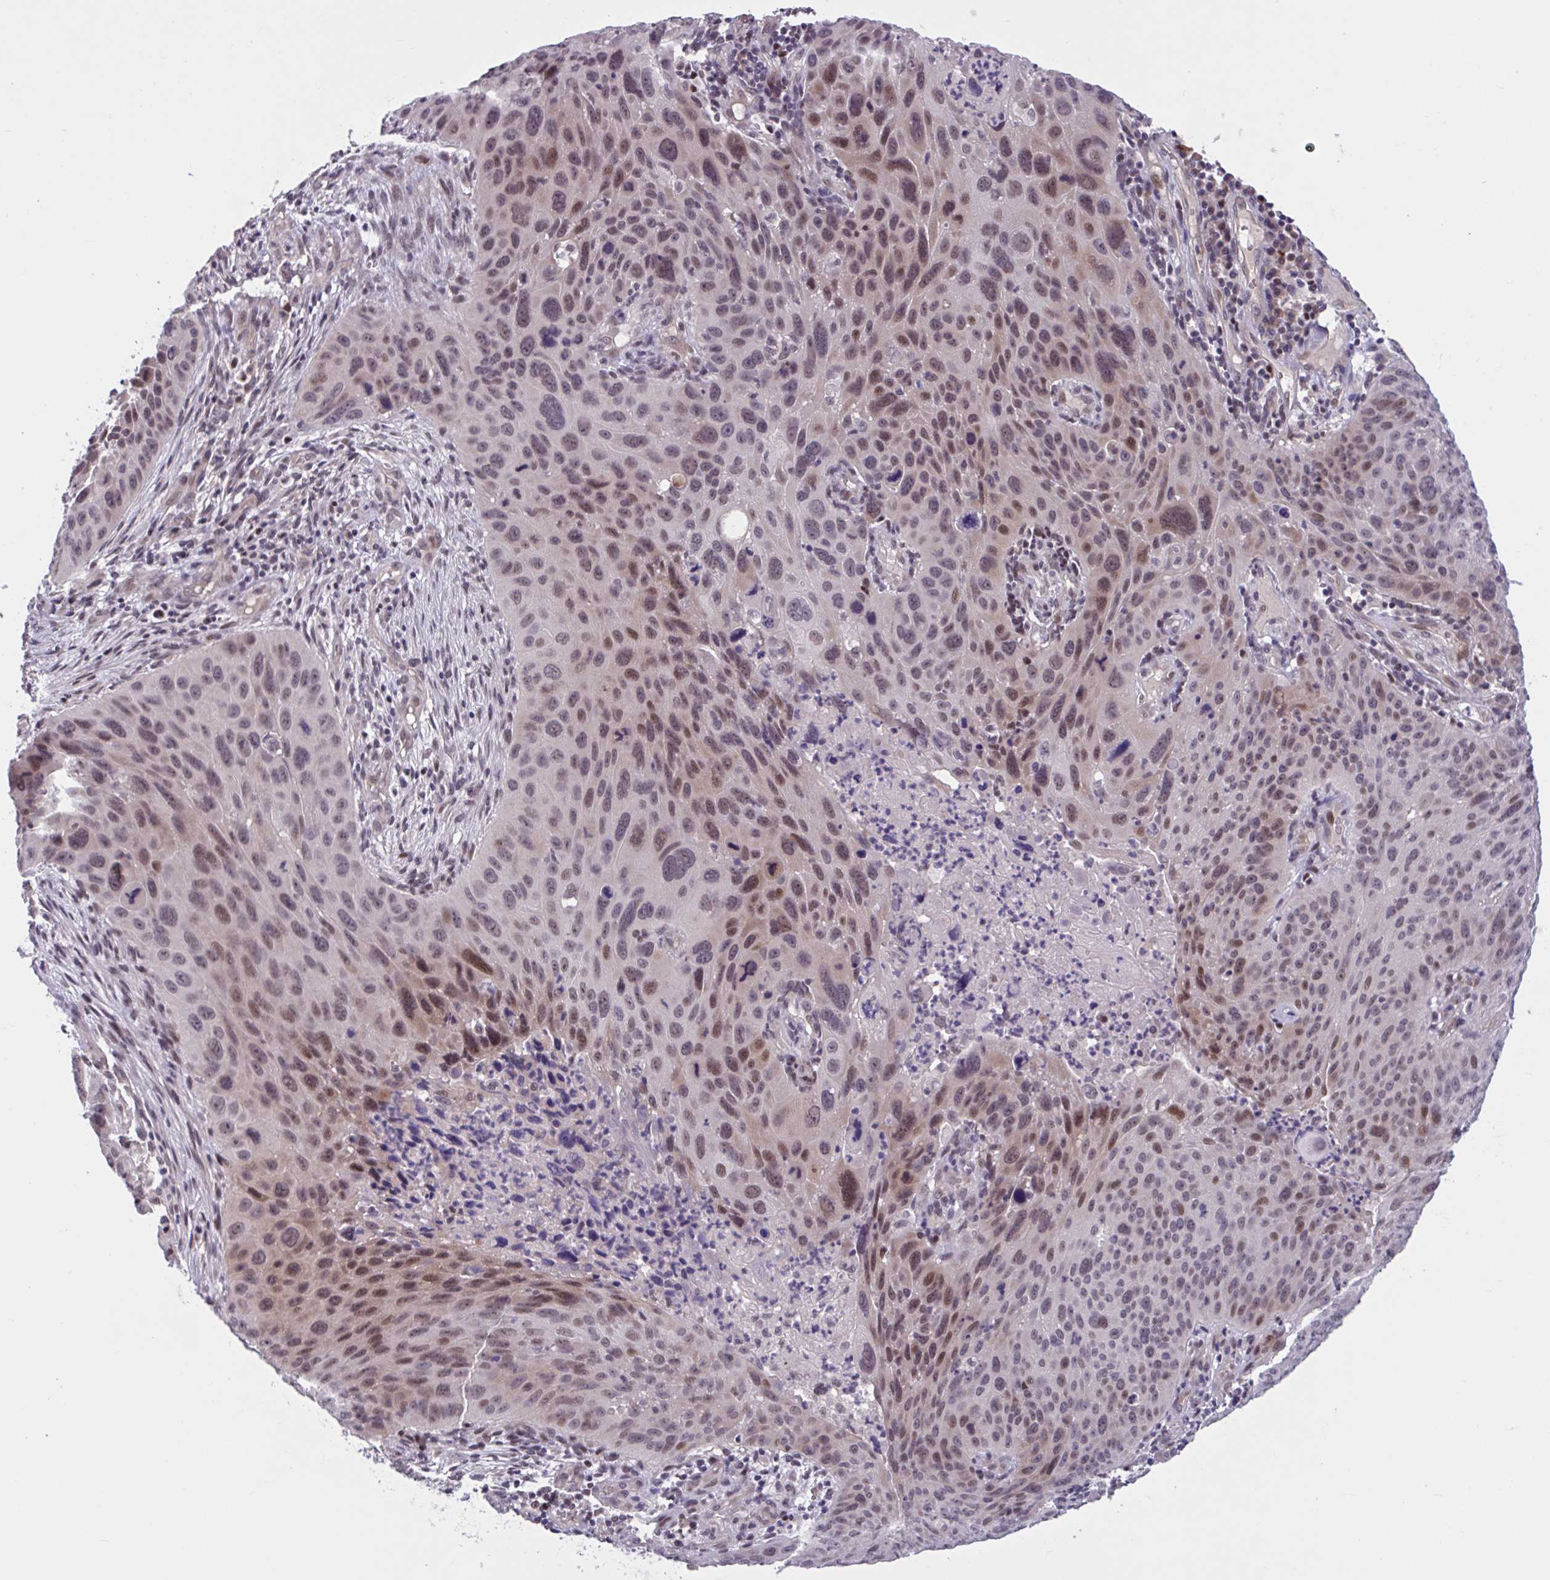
{"staining": {"intensity": "moderate", "quantity": "25%-75%", "location": "nuclear"}, "tissue": "lung cancer", "cell_type": "Tumor cells", "image_type": "cancer", "snomed": [{"axis": "morphology", "description": "Squamous cell carcinoma, NOS"}, {"axis": "topography", "description": "Lung"}], "caption": "An image showing moderate nuclear staining in approximately 25%-75% of tumor cells in lung cancer (squamous cell carcinoma), as visualized by brown immunohistochemical staining.", "gene": "ZNF414", "patient": {"sex": "male", "age": 63}}